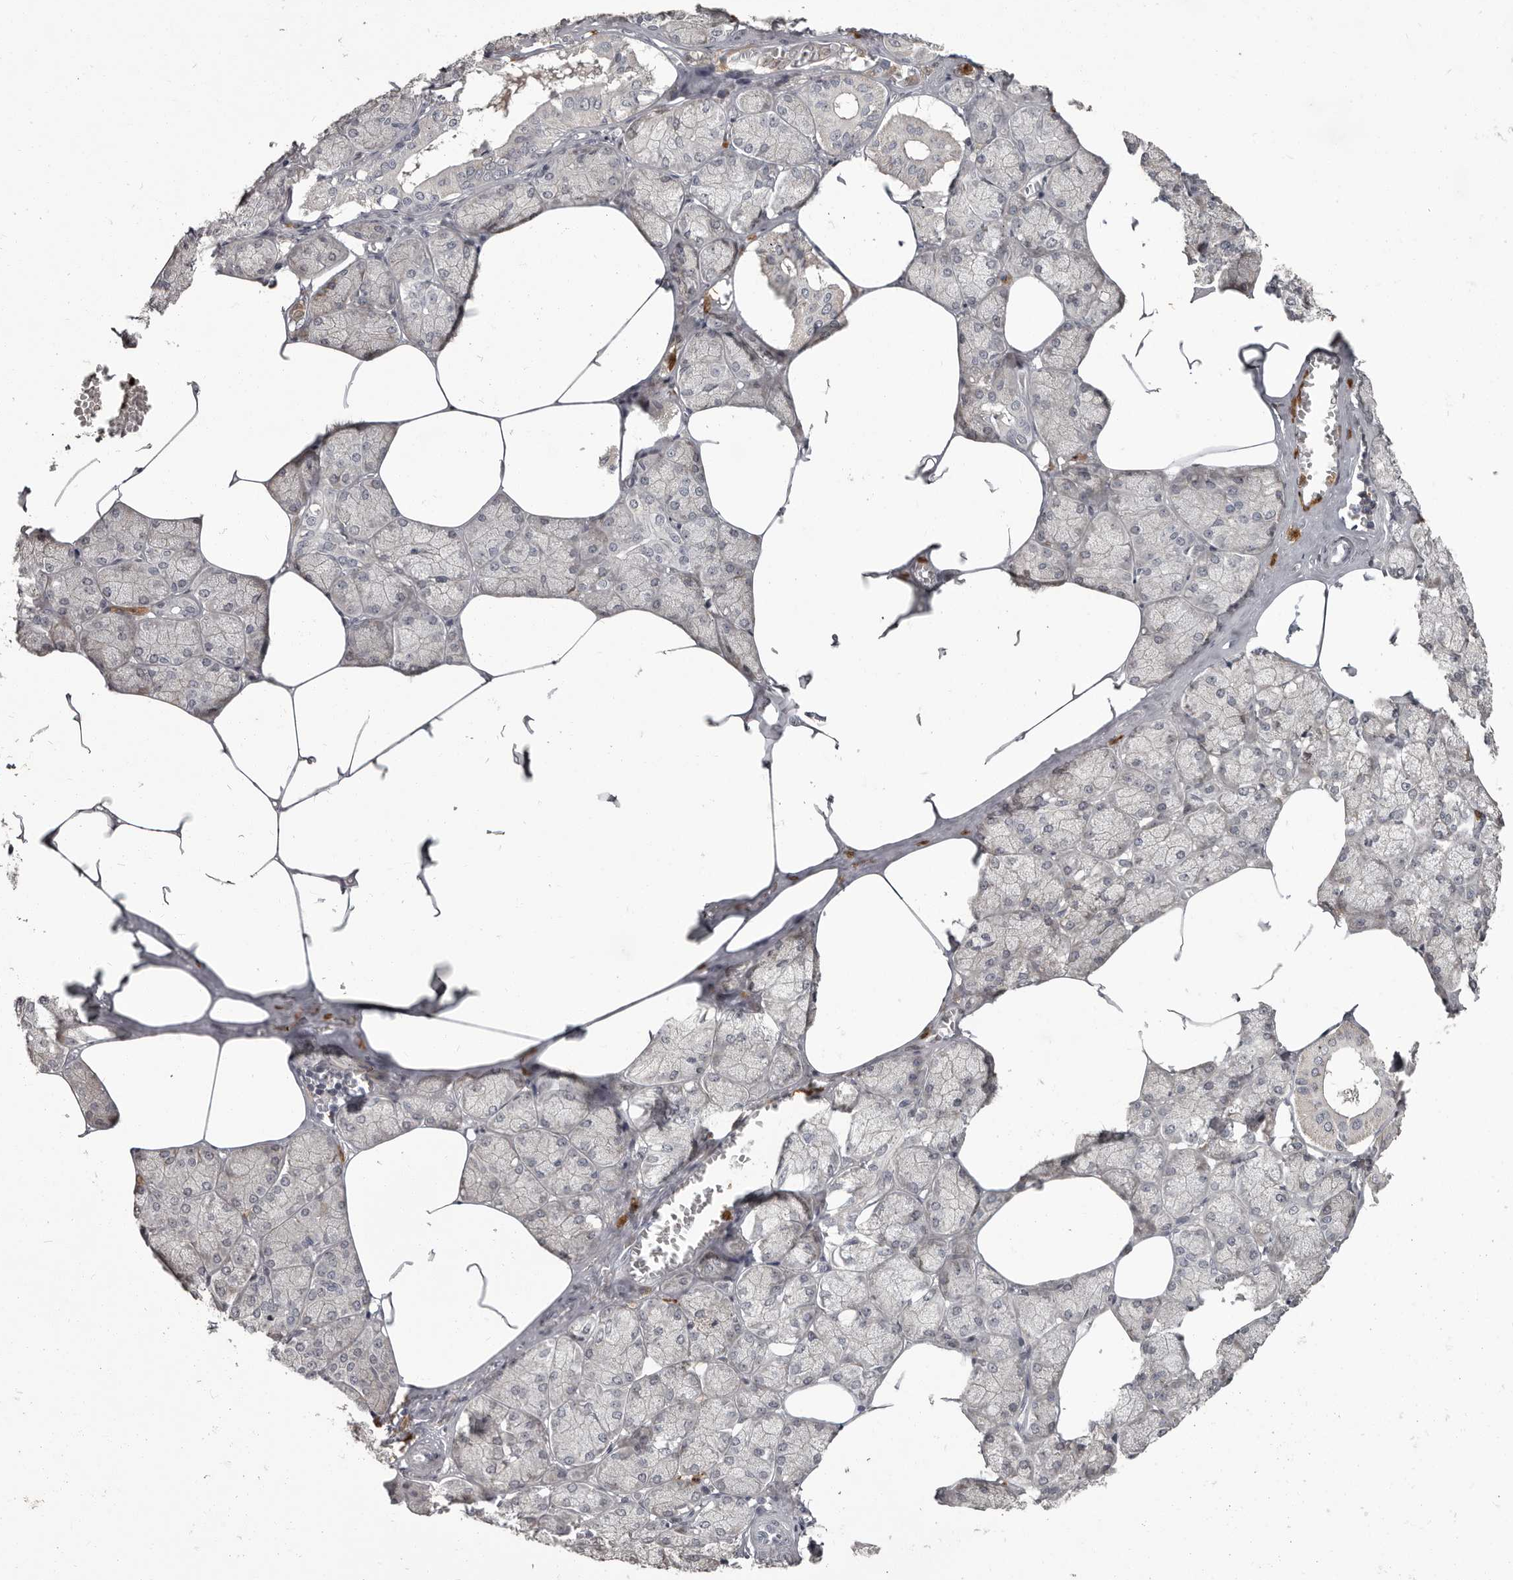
{"staining": {"intensity": "negative", "quantity": "none", "location": "none"}, "tissue": "salivary gland", "cell_type": "Glandular cells", "image_type": "normal", "snomed": [{"axis": "morphology", "description": "Normal tissue, NOS"}, {"axis": "topography", "description": "Salivary gland"}], "caption": "IHC photomicrograph of normal salivary gland: human salivary gland stained with DAB (3,3'-diaminobenzidine) shows no significant protein staining in glandular cells. (Stains: DAB (3,3'-diaminobenzidine) immunohistochemistry with hematoxylin counter stain, Microscopy: brightfield microscopy at high magnification).", "gene": "GPR157", "patient": {"sex": "male", "age": 62}}